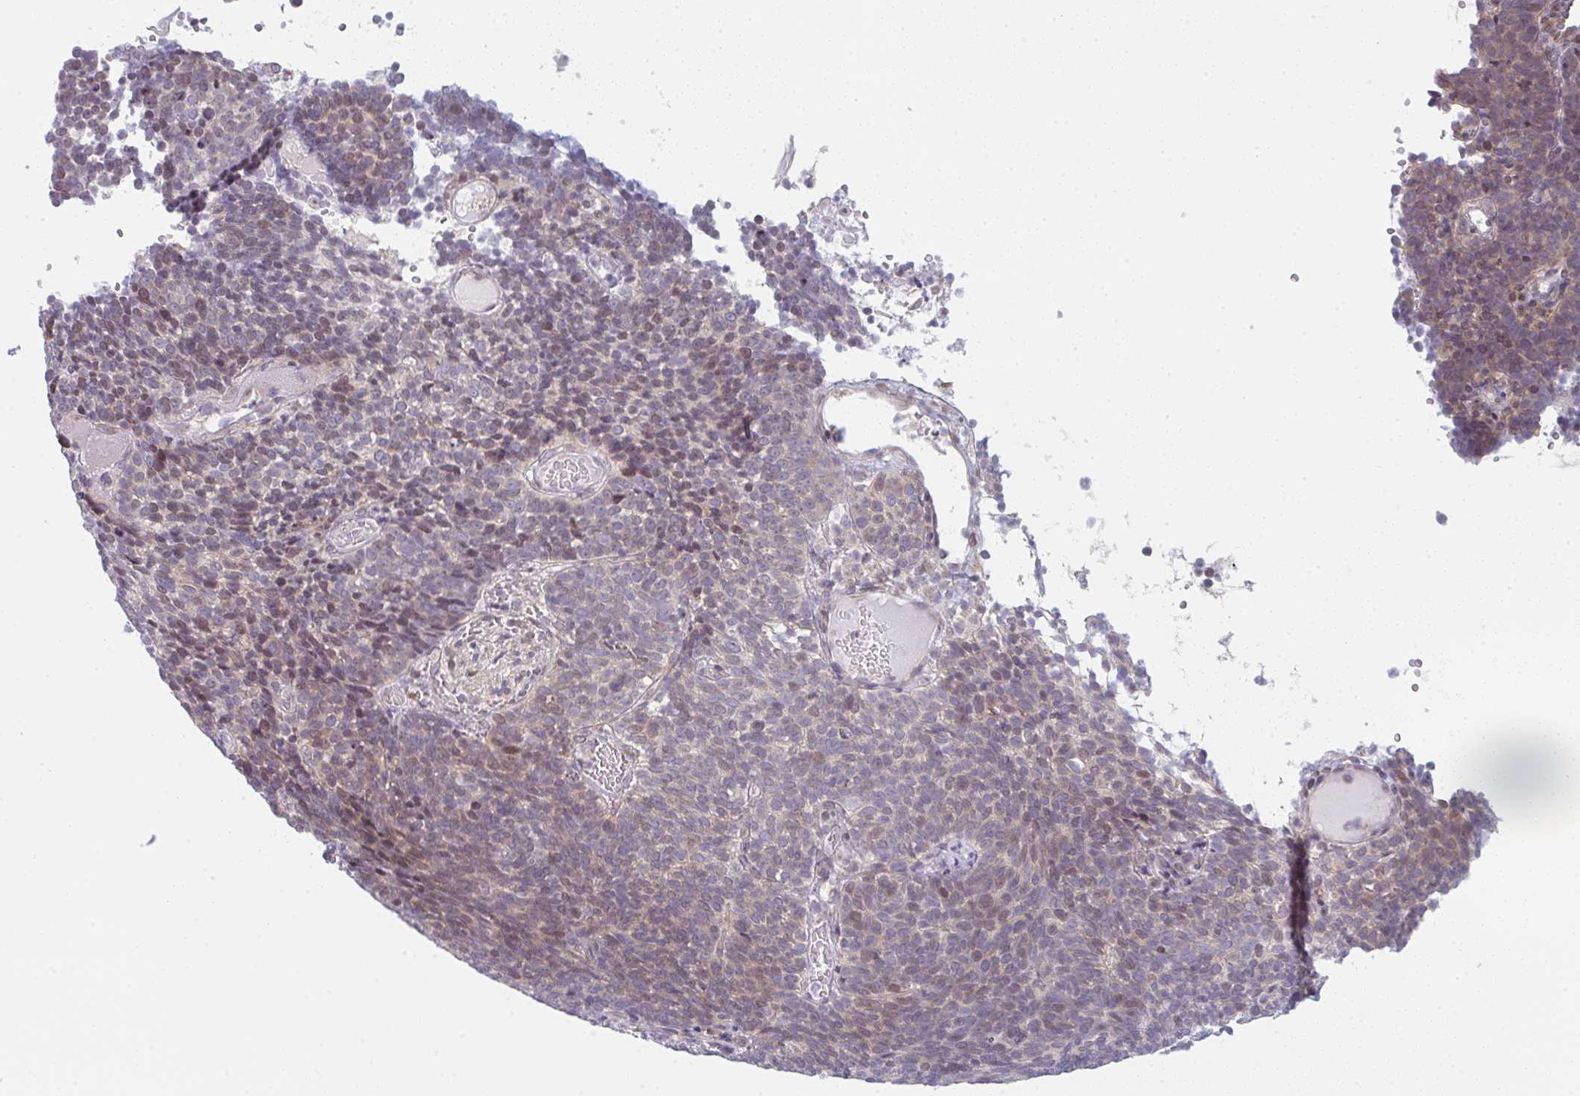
{"staining": {"intensity": "weak", "quantity": "<25%", "location": "cytoplasmic/membranous"}, "tissue": "cervical cancer", "cell_type": "Tumor cells", "image_type": "cancer", "snomed": [{"axis": "morphology", "description": "Normal tissue, NOS"}, {"axis": "morphology", "description": "Squamous cell carcinoma, NOS"}, {"axis": "topography", "description": "Cervix"}], "caption": "Protein analysis of squamous cell carcinoma (cervical) exhibits no significant staining in tumor cells.", "gene": "TMEM237", "patient": {"sex": "female", "age": 39}}